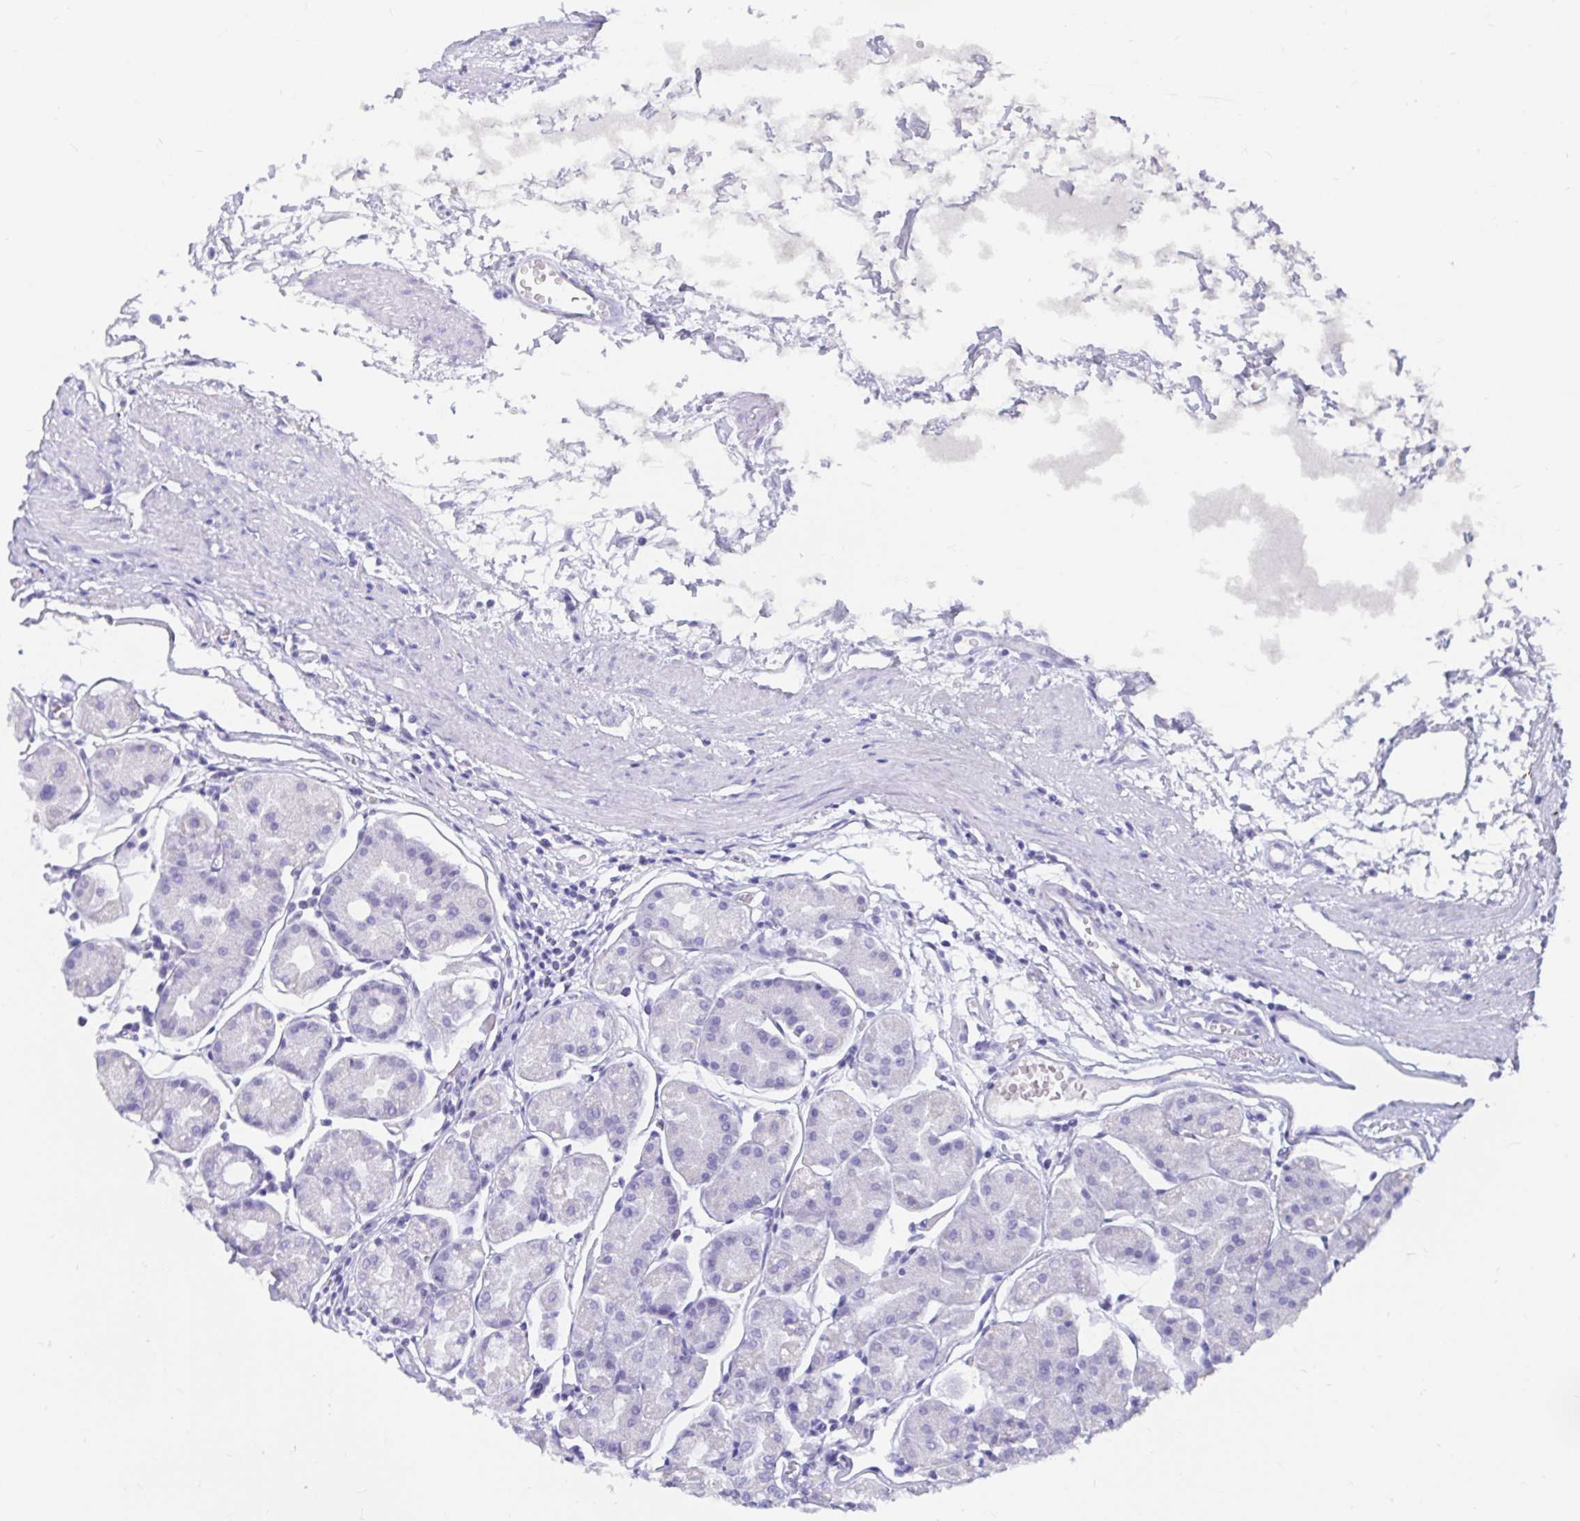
{"staining": {"intensity": "negative", "quantity": "none", "location": "none"}, "tissue": "stomach", "cell_type": "Glandular cells", "image_type": "normal", "snomed": [{"axis": "morphology", "description": "Normal tissue, NOS"}, {"axis": "topography", "description": "Stomach"}], "caption": "DAB immunohistochemical staining of unremarkable human stomach displays no significant staining in glandular cells.", "gene": "ZPBP2", "patient": {"sex": "male", "age": 55}}